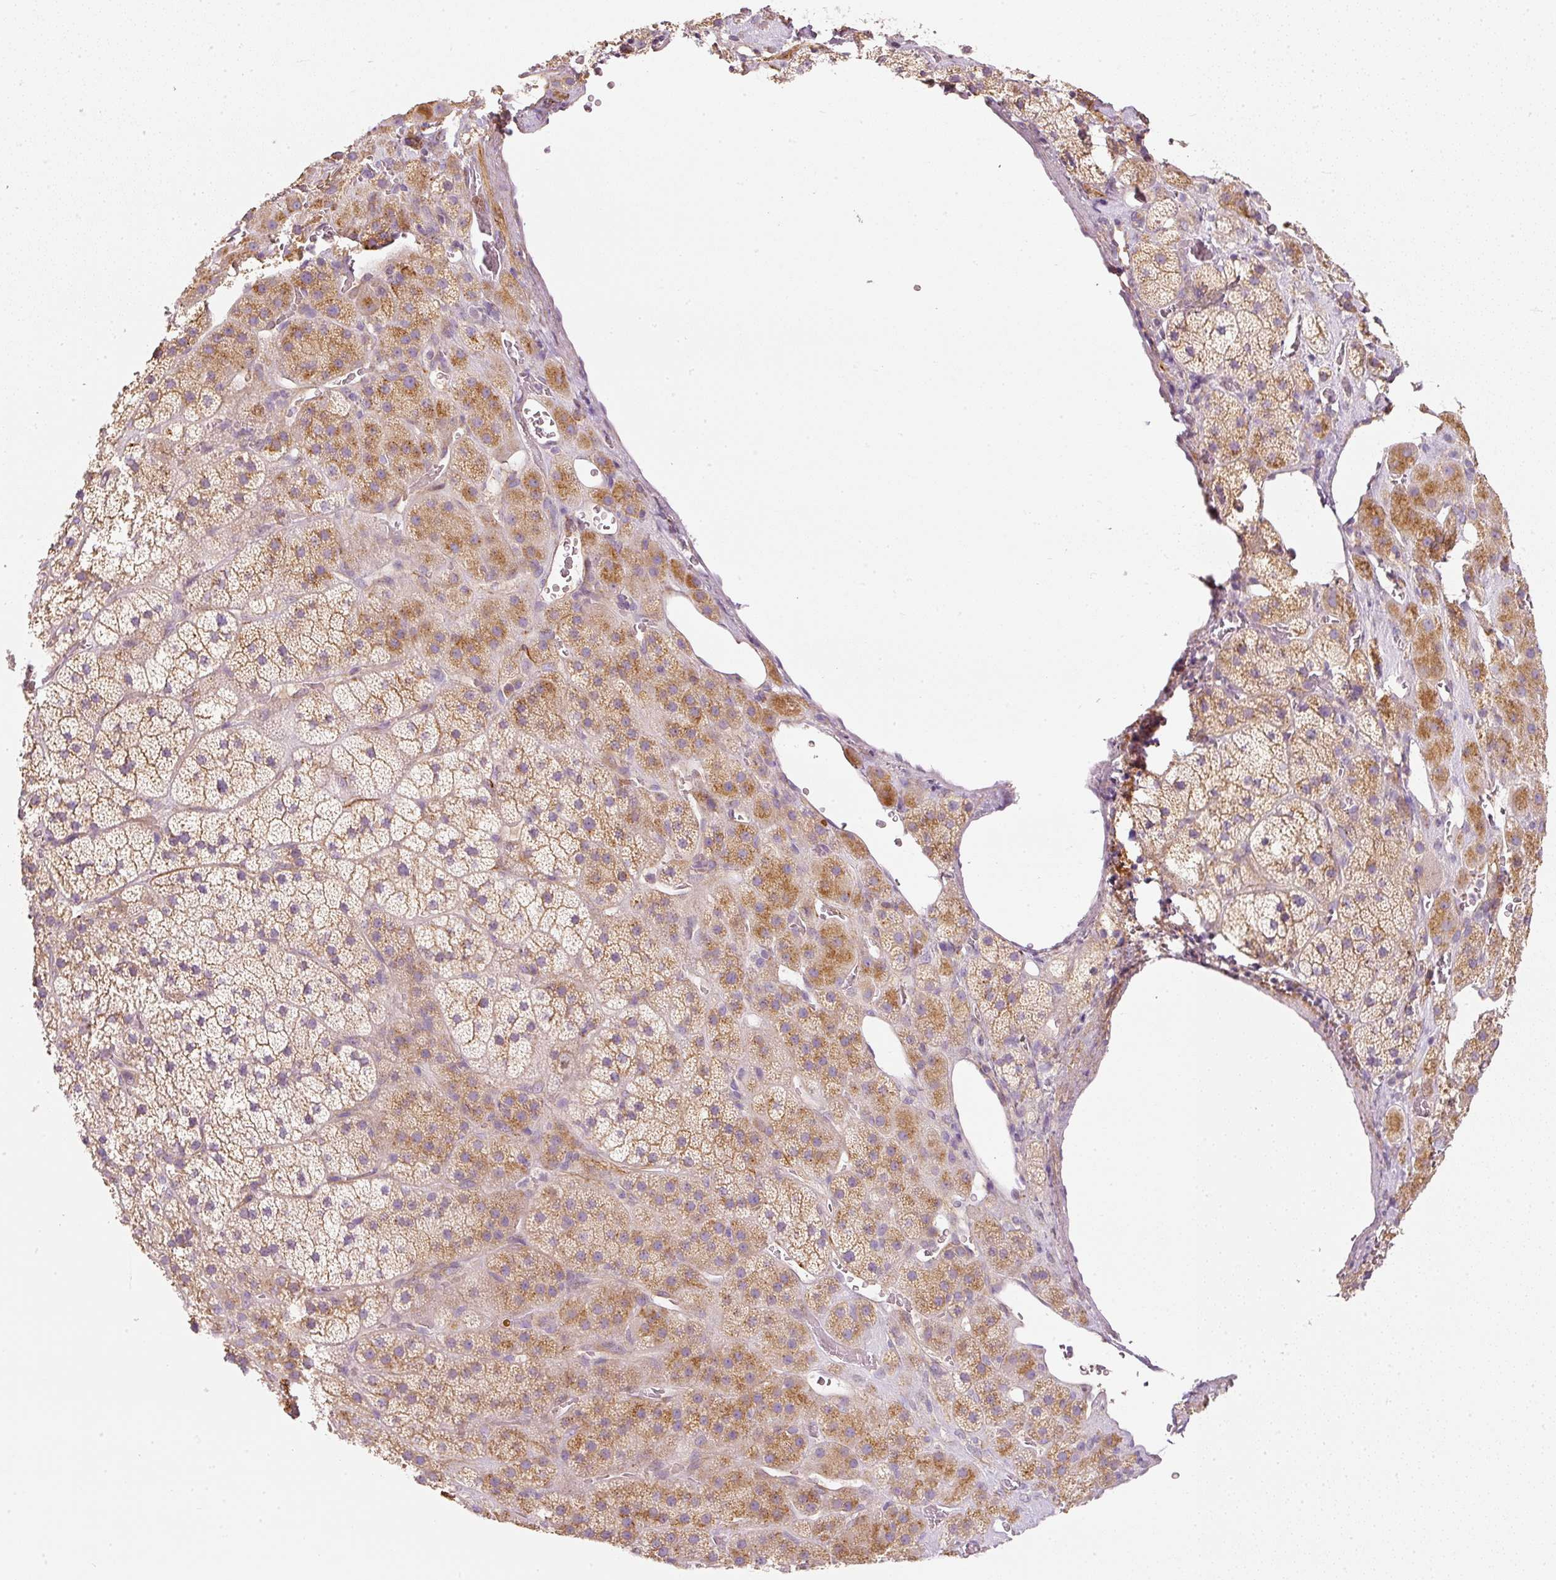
{"staining": {"intensity": "moderate", "quantity": ">75%", "location": "cytoplasmic/membranous"}, "tissue": "adrenal gland", "cell_type": "Glandular cells", "image_type": "normal", "snomed": [{"axis": "morphology", "description": "Normal tissue, NOS"}, {"axis": "topography", "description": "Adrenal gland"}], "caption": "Protein positivity by immunohistochemistry demonstrates moderate cytoplasmic/membranous expression in about >75% of glandular cells in normal adrenal gland.", "gene": "RNF167", "patient": {"sex": "male", "age": 57}}